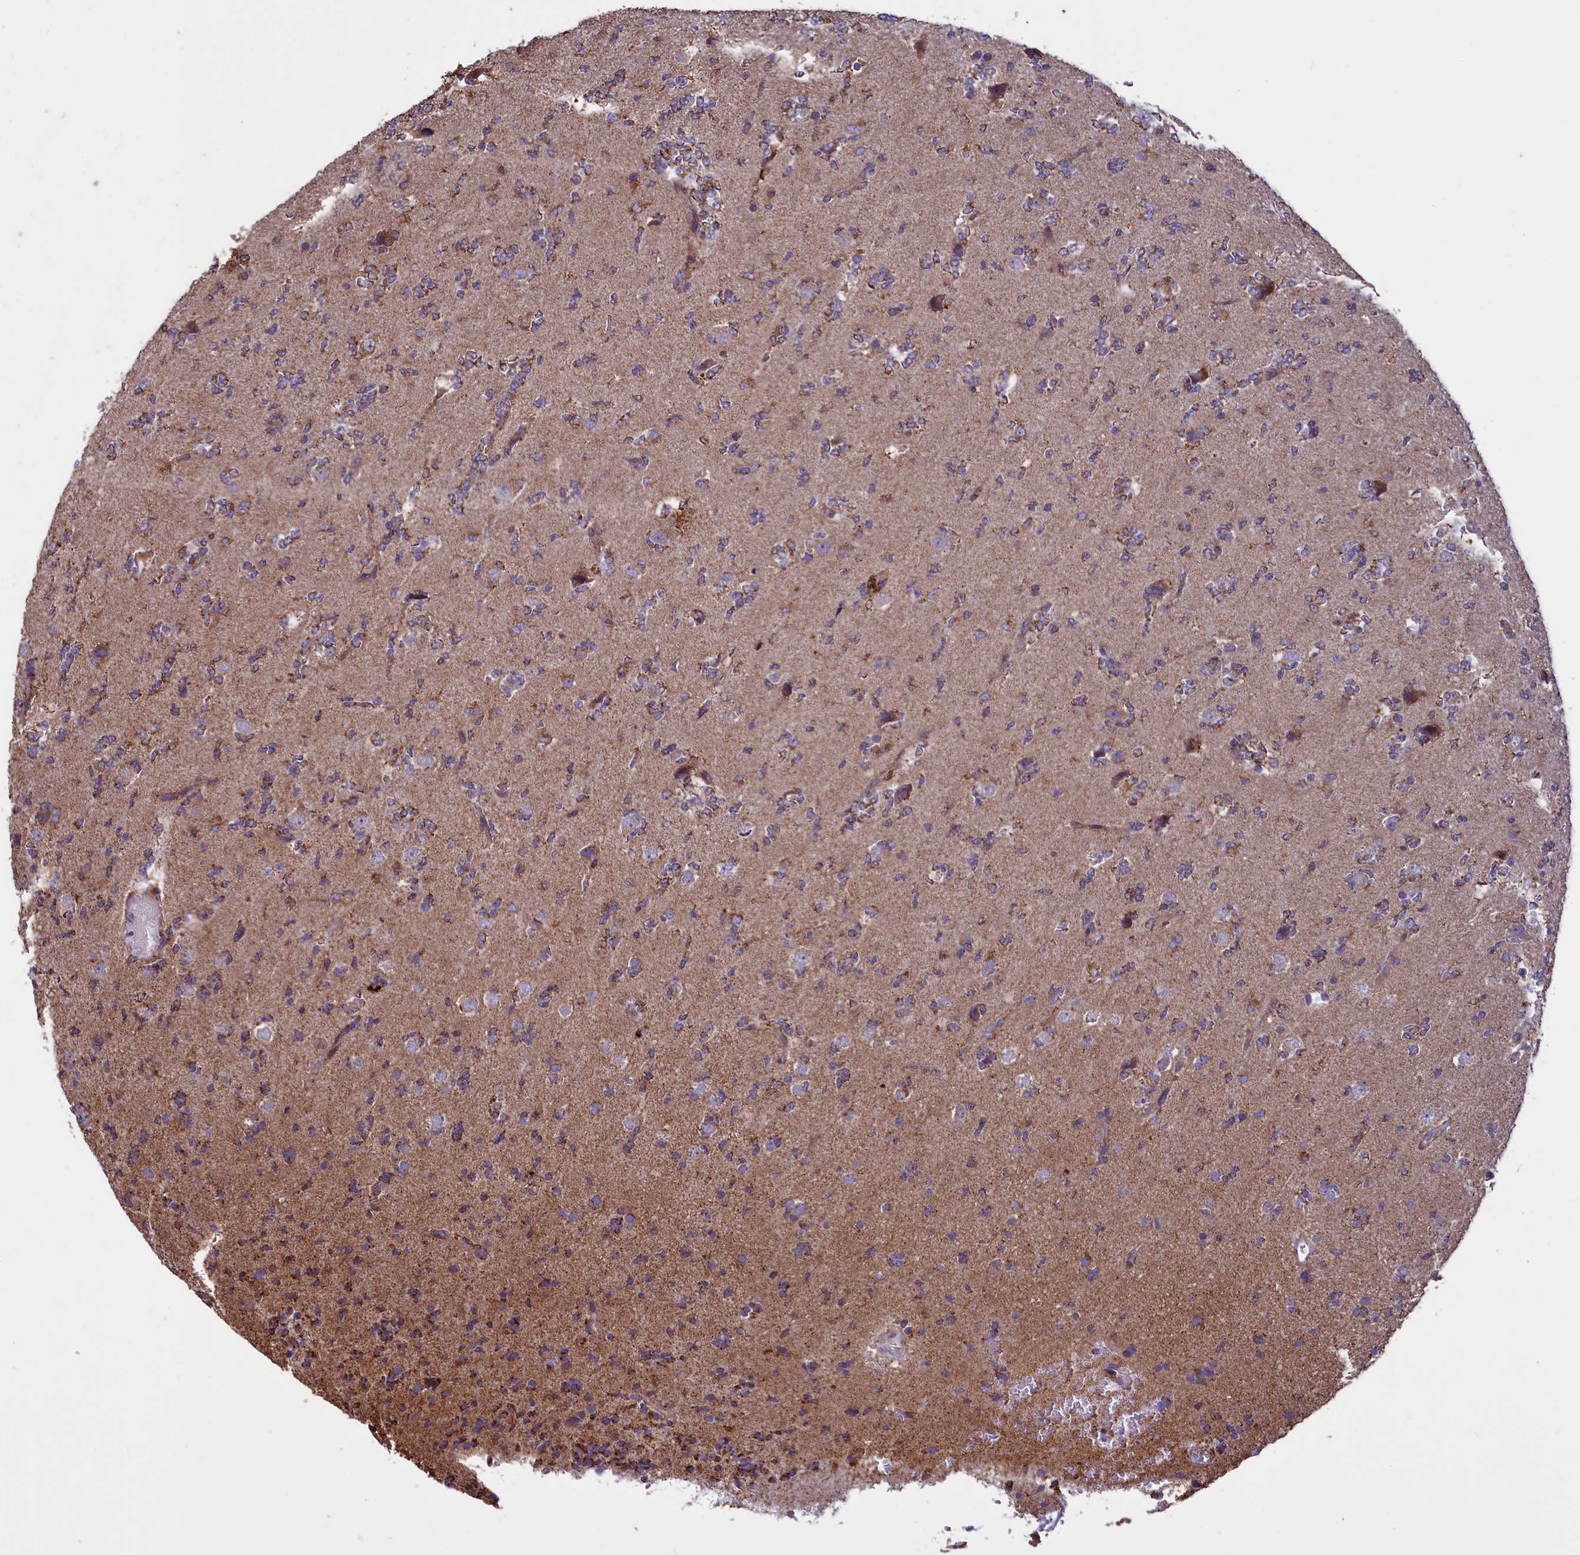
{"staining": {"intensity": "moderate", "quantity": "25%-75%", "location": "cytoplasmic/membranous"}, "tissue": "glioma", "cell_type": "Tumor cells", "image_type": "cancer", "snomed": [{"axis": "morphology", "description": "Glioma, malignant, High grade"}, {"axis": "topography", "description": "Brain"}], "caption": "Human high-grade glioma (malignant) stained with a brown dye displays moderate cytoplasmic/membranous positive staining in approximately 25%-75% of tumor cells.", "gene": "ACAD8", "patient": {"sex": "female", "age": 62}}